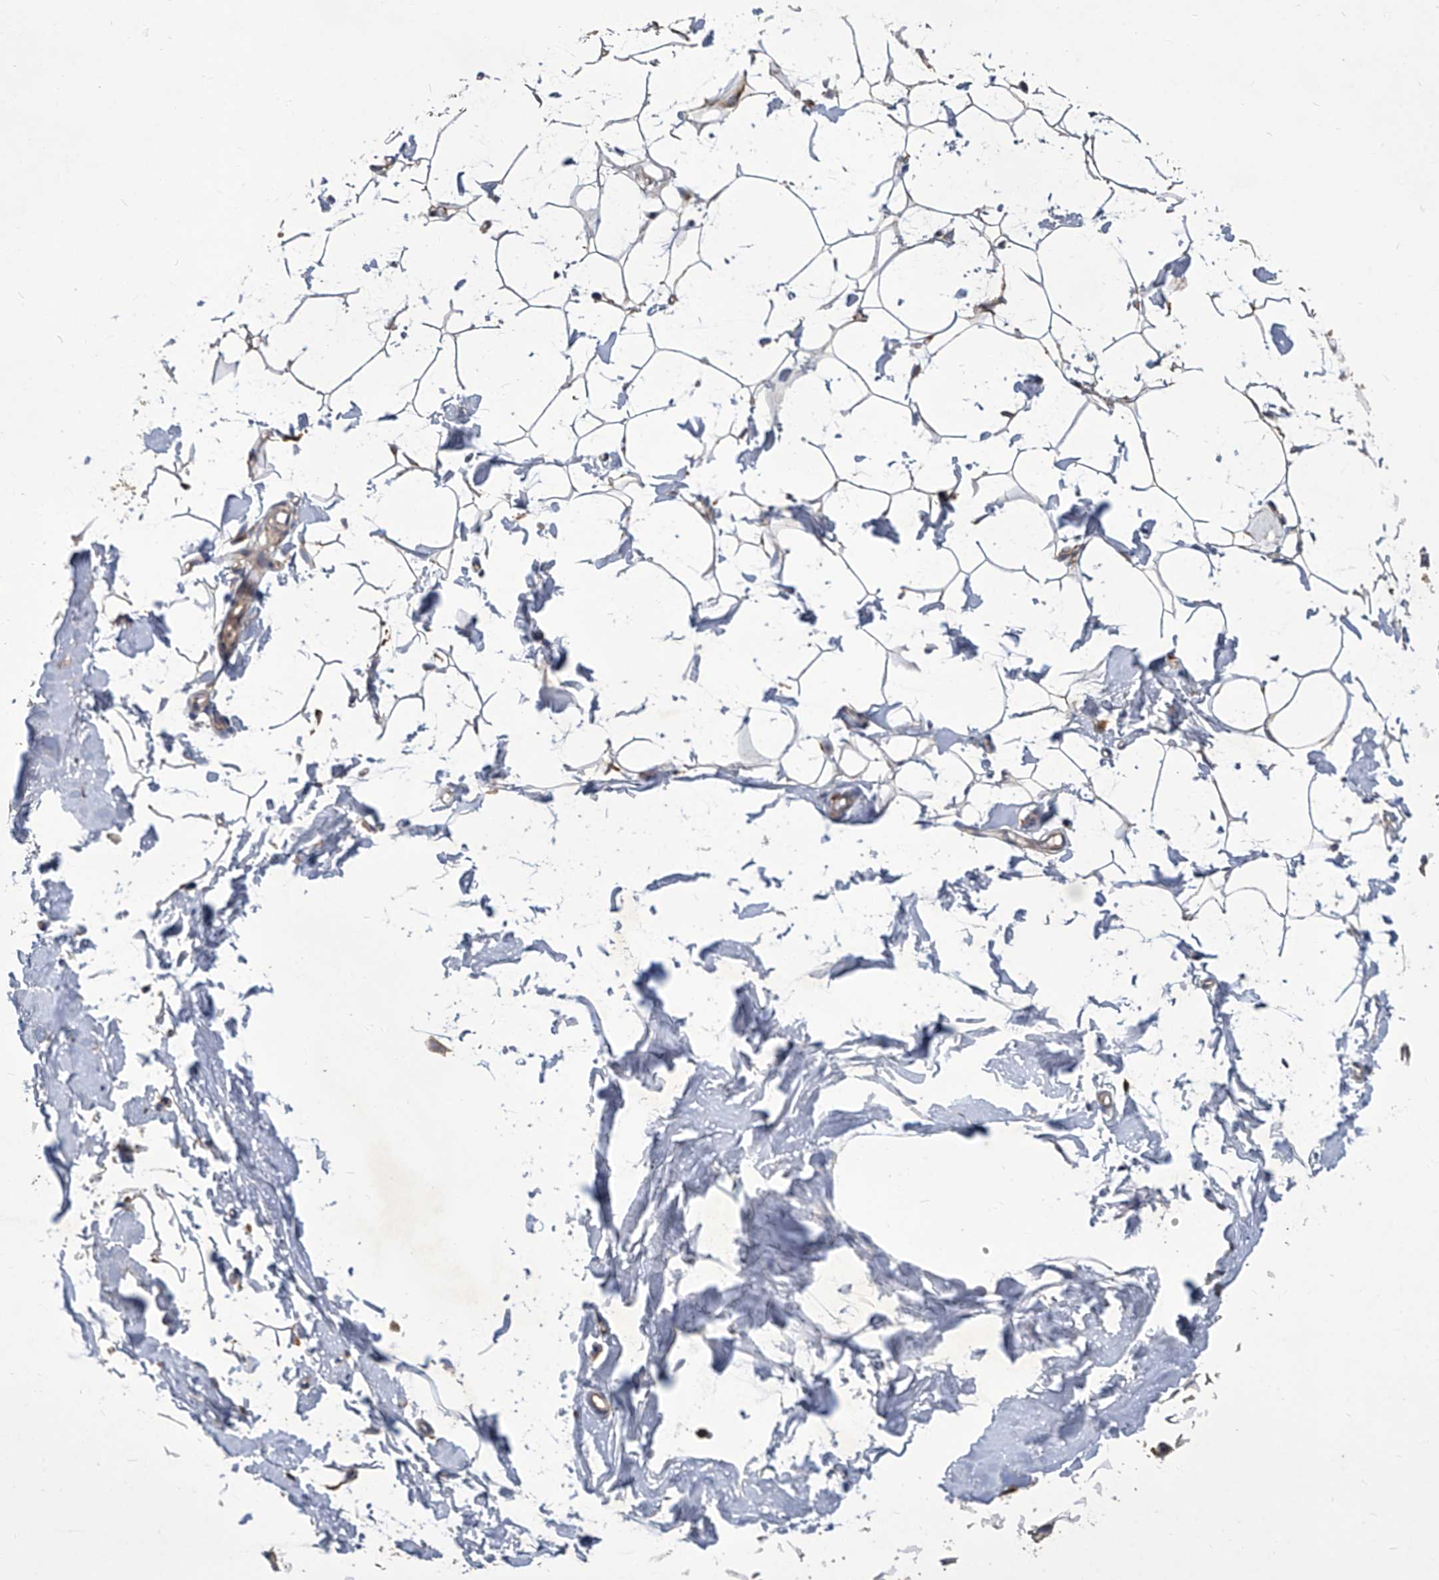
{"staining": {"intensity": "weak", "quantity": ">75%", "location": "cytoplasmic/membranous"}, "tissue": "adipose tissue", "cell_type": "Adipocytes", "image_type": "normal", "snomed": [{"axis": "morphology", "description": "Normal tissue, NOS"}, {"axis": "topography", "description": "Breast"}], "caption": "Adipose tissue was stained to show a protein in brown. There is low levels of weak cytoplasmic/membranous expression in approximately >75% of adipocytes.", "gene": "TNFRSF13B", "patient": {"sex": "female", "age": 23}}